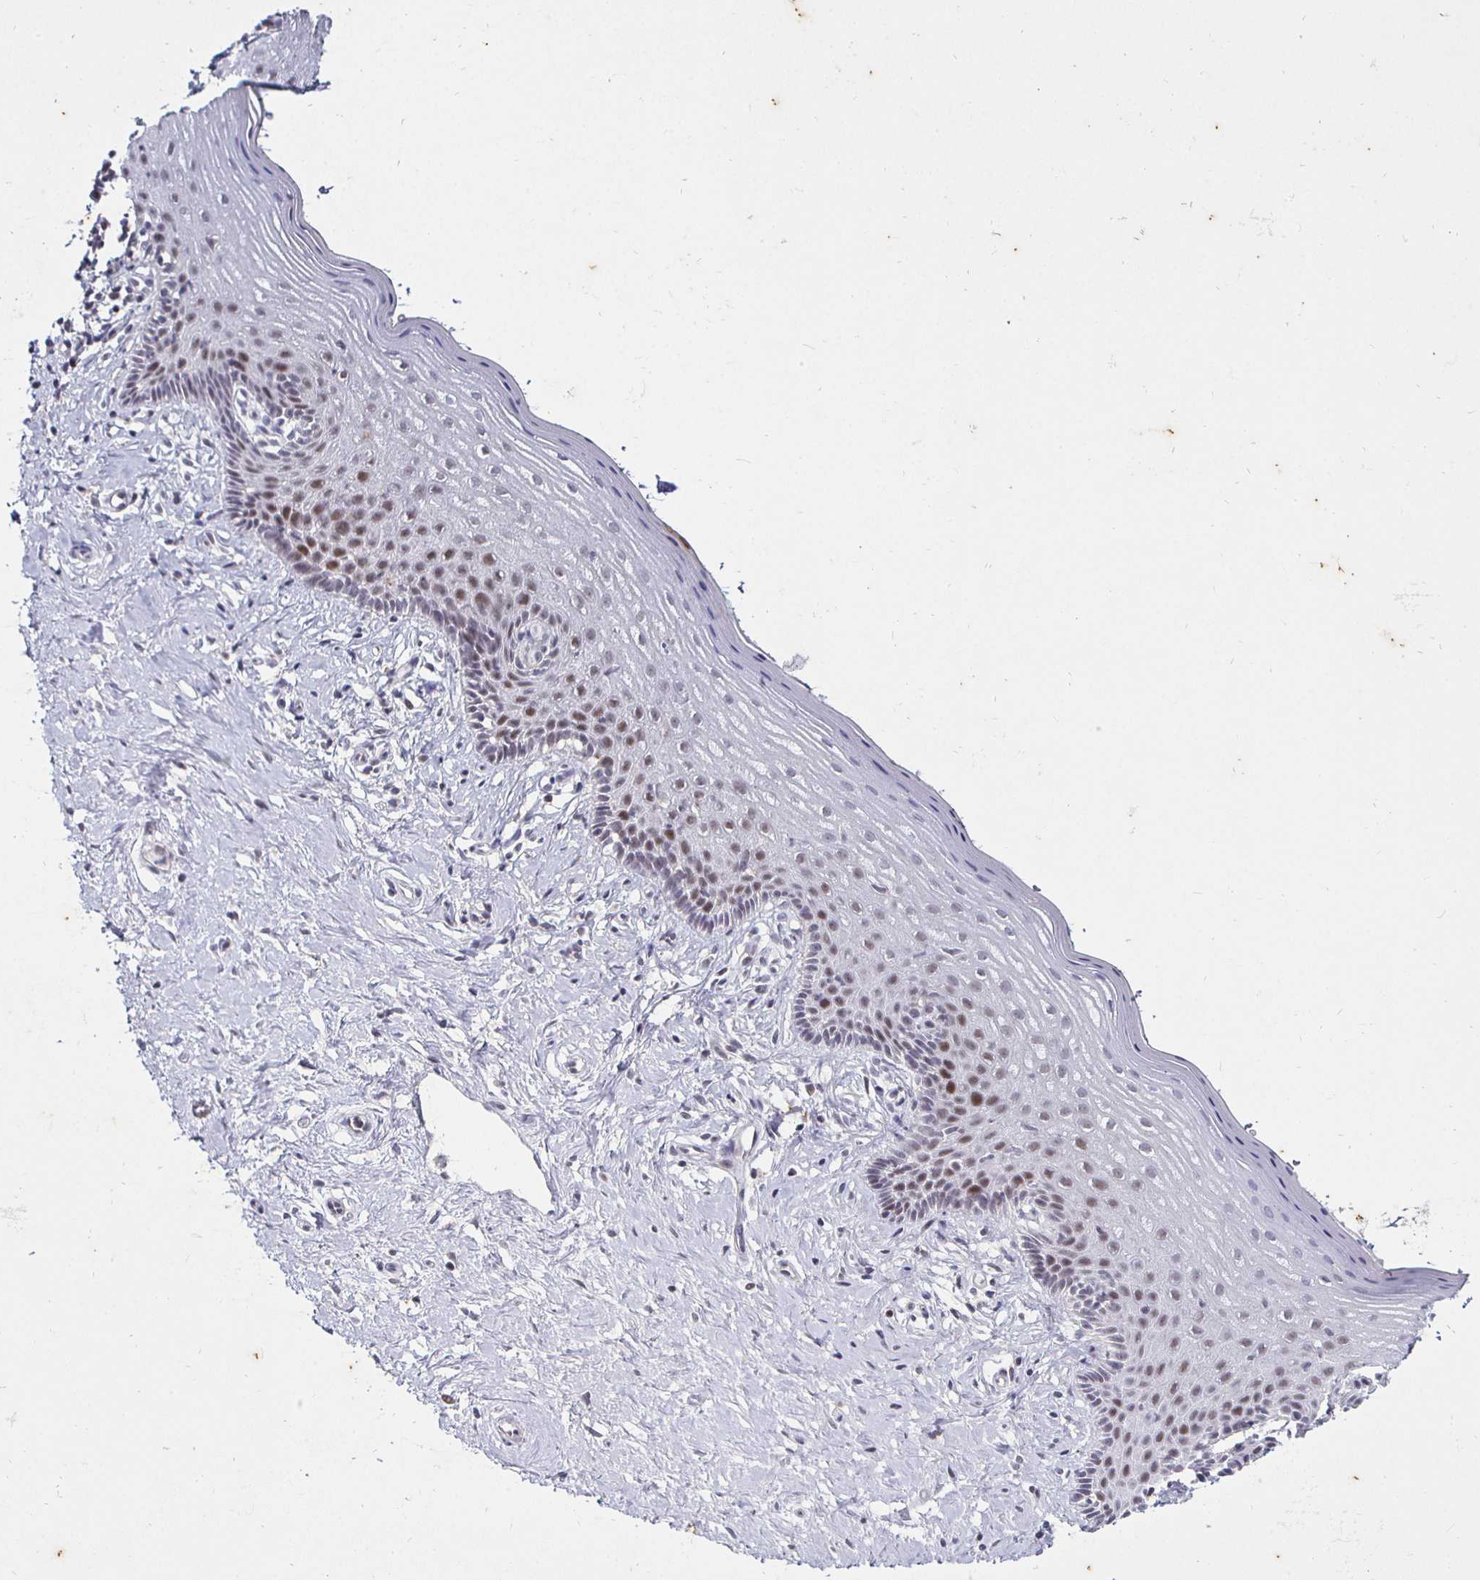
{"staining": {"intensity": "weak", "quantity": "25%-75%", "location": "nuclear"}, "tissue": "vagina", "cell_type": "Squamous epithelial cells", "image_type": "normal", "snomed": [{"axis": "morphology", "description": "Normal tissue, NOS"}, {"axis": "topography", "description": "Vagina"}], "caption": "Human vagina stained with a protein marker reveals weak staining in squamous epithelial cells.", "gene": "MLH1", "patient": {"sex": "female", "age": 42}}